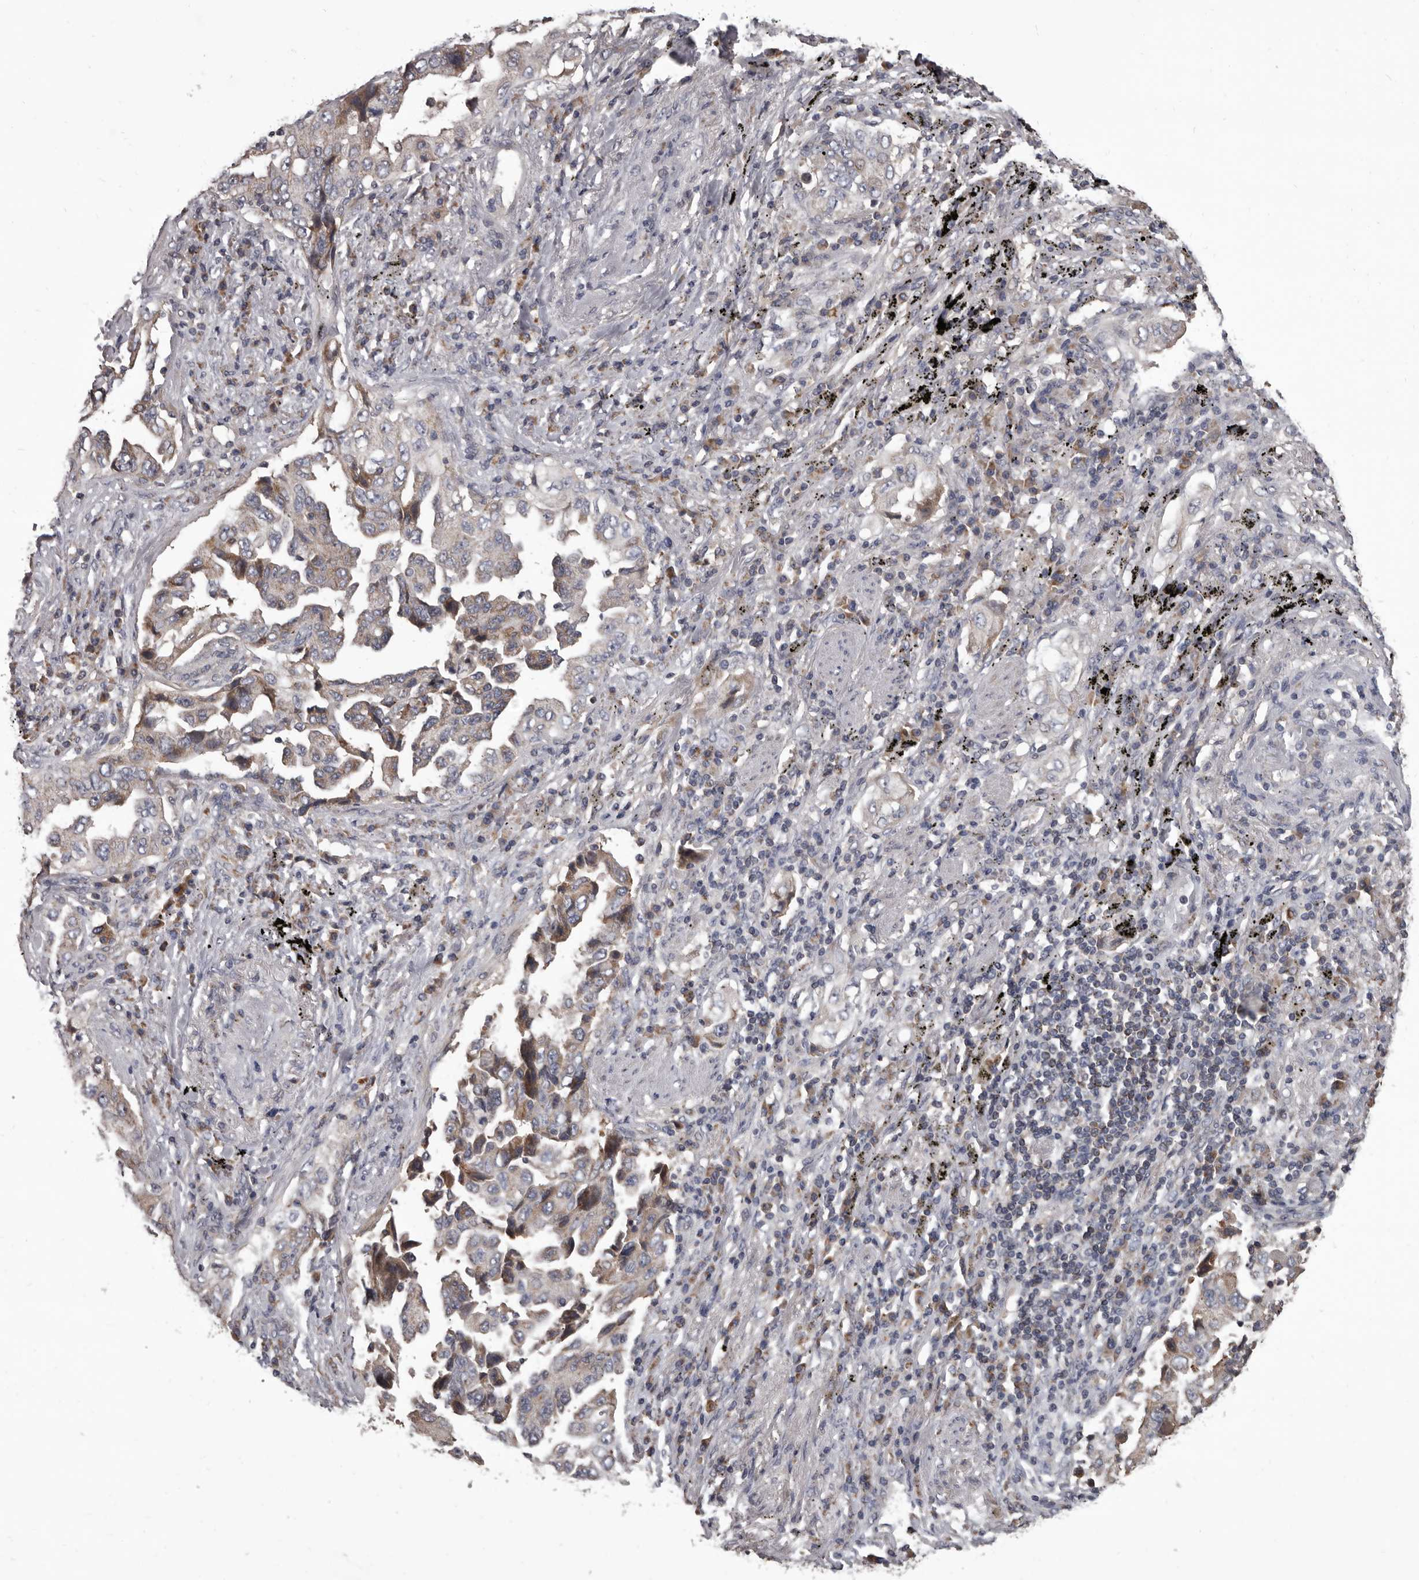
{"staining": {"intensity": "weak", "quantity": "<25%", "location": "cytoplasmic/membranous"}, "tissue": "lung cancer", "cell_type": "Tumor cells", "image_type": "cancer", "snomed": [{"axis": "morphology", "description": "Adenocarcinoma, NOS"}, {"axis": "topography", "description": "Lung"}], "caption": "A high-resolution histopathology image shows immunohistochemistry (IHC) staining of lung cancer (adenocarcinoma), which displays no significant staining in tumor cells.", "gene": "ALDH5A1", "patient": {"sex": "female", "age": 51}}